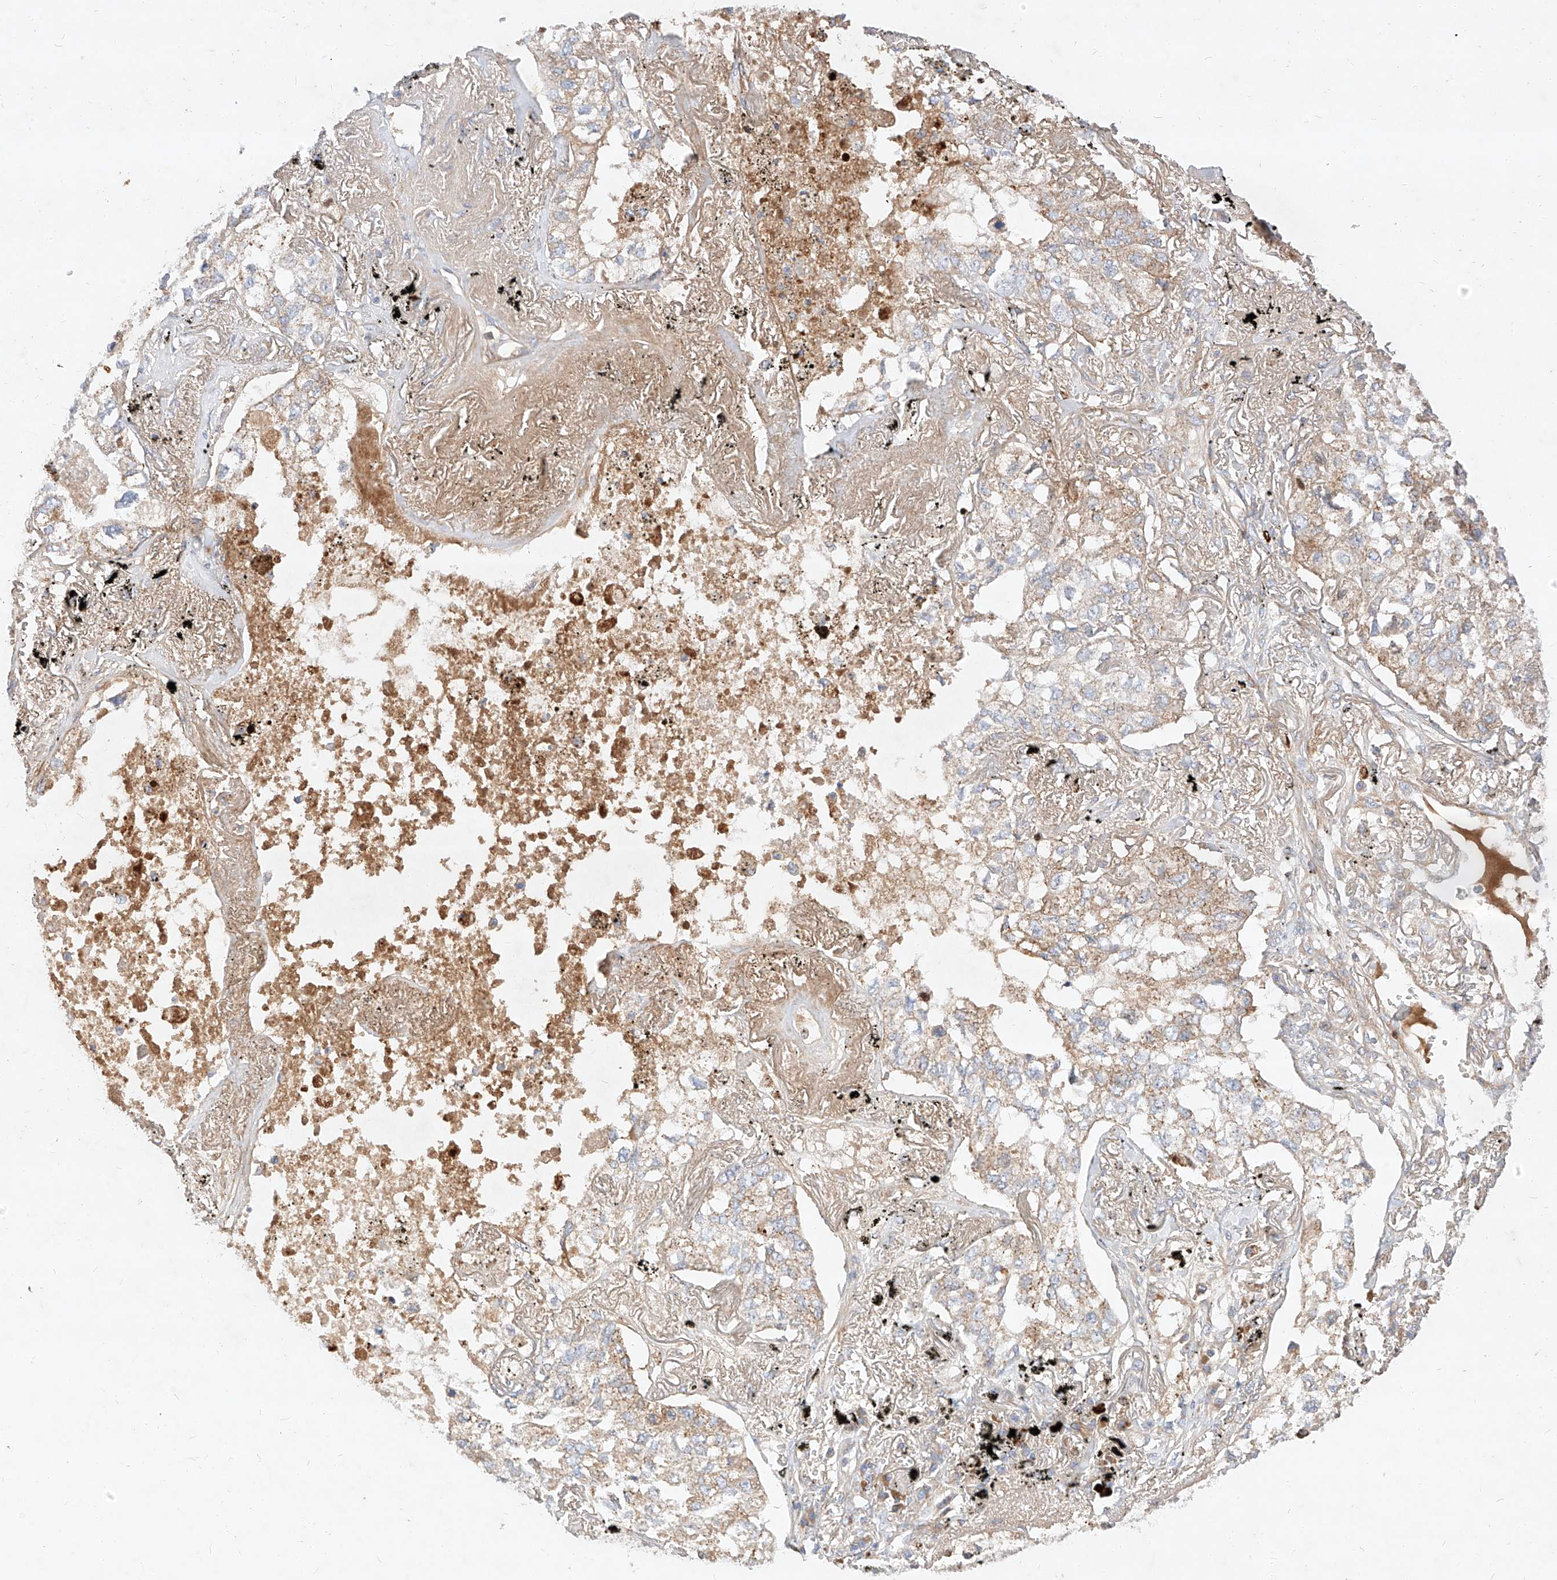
{"staining": {"intensity": "weak", "quantity": "25%-75%", "location": "cytoplasmic/membranous"}, "tissue": "lung cancer", "cell_type": "Tumor cells", "image_type": "cancer", "snomed": [{"axis": "morphology", "description": "Adenocarcinoma, NOS"}, {"axis": "topography", "description": "Lung"}], "caption": "Tumor cells reveal low levels of weak cytoplasmic/membranous positivity in approximately 25%-75% of cells in human lung cancer (adenocarcinoma).", "gene": "OSGEPL1", "patient": {"sex": "male", "age": 65}}